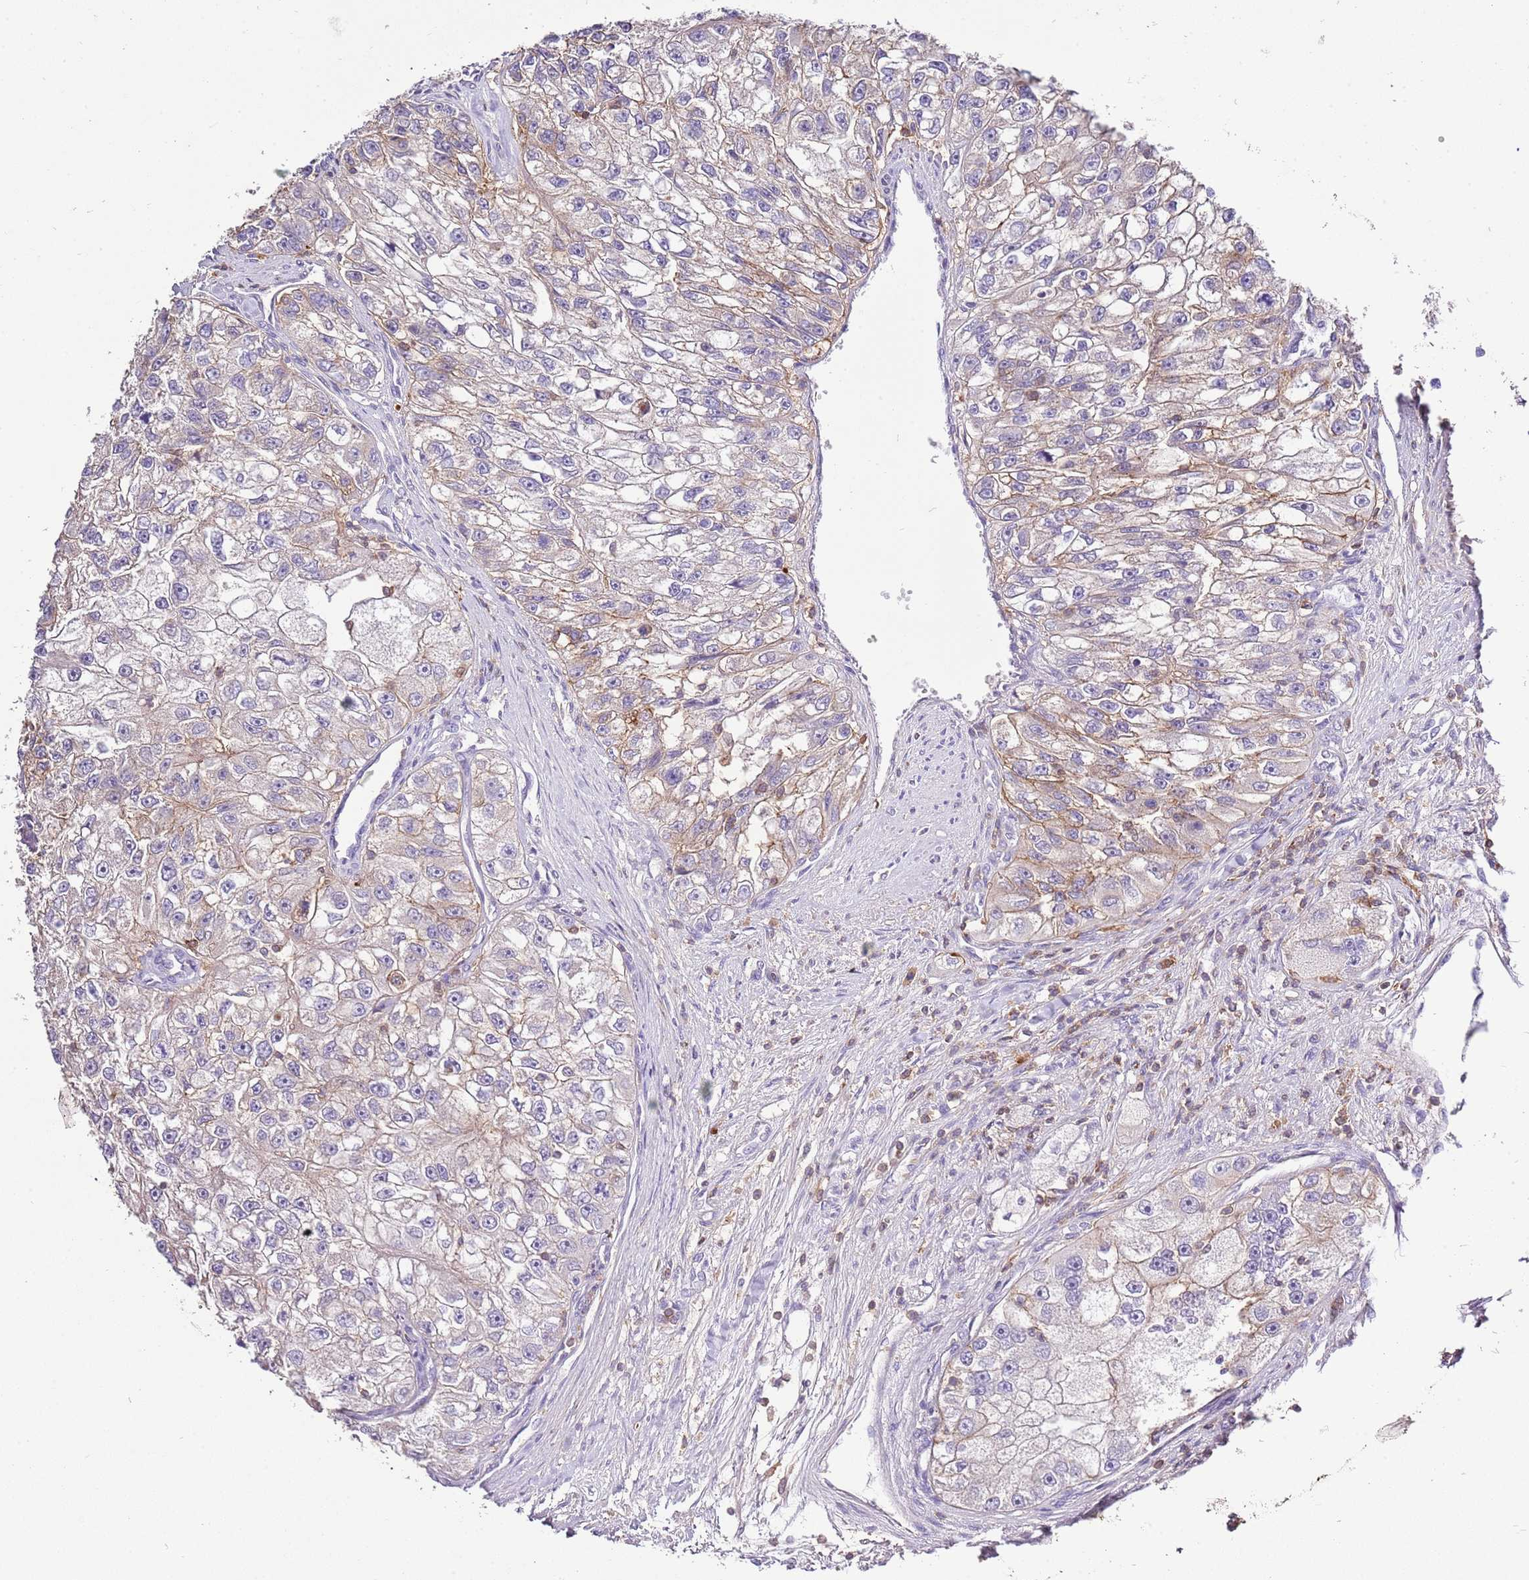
{"staining": {"intensity": "weak", "quantity": "<25%", "location": "cytoplasmic/membranous"}, "tissue": "renal cancer", "cell_type": "Tumor cells", "image_type": "cancer", "snomed": [{"axis": "morphology", "description": "Adenocarcinoma, NOS"}, {"axis": "topography", "description": "Kidney"}], "caption": "High magnification brightfield microscopy of renal adenocarcinoma stained with DAB (3,3'-diaminobenzidine) (brown) and counterstained with hematoxylin (blue): tumor cells show no significant expression.", "gene": "EFHD1", "patient": {"sex": "male", "age": 63}}